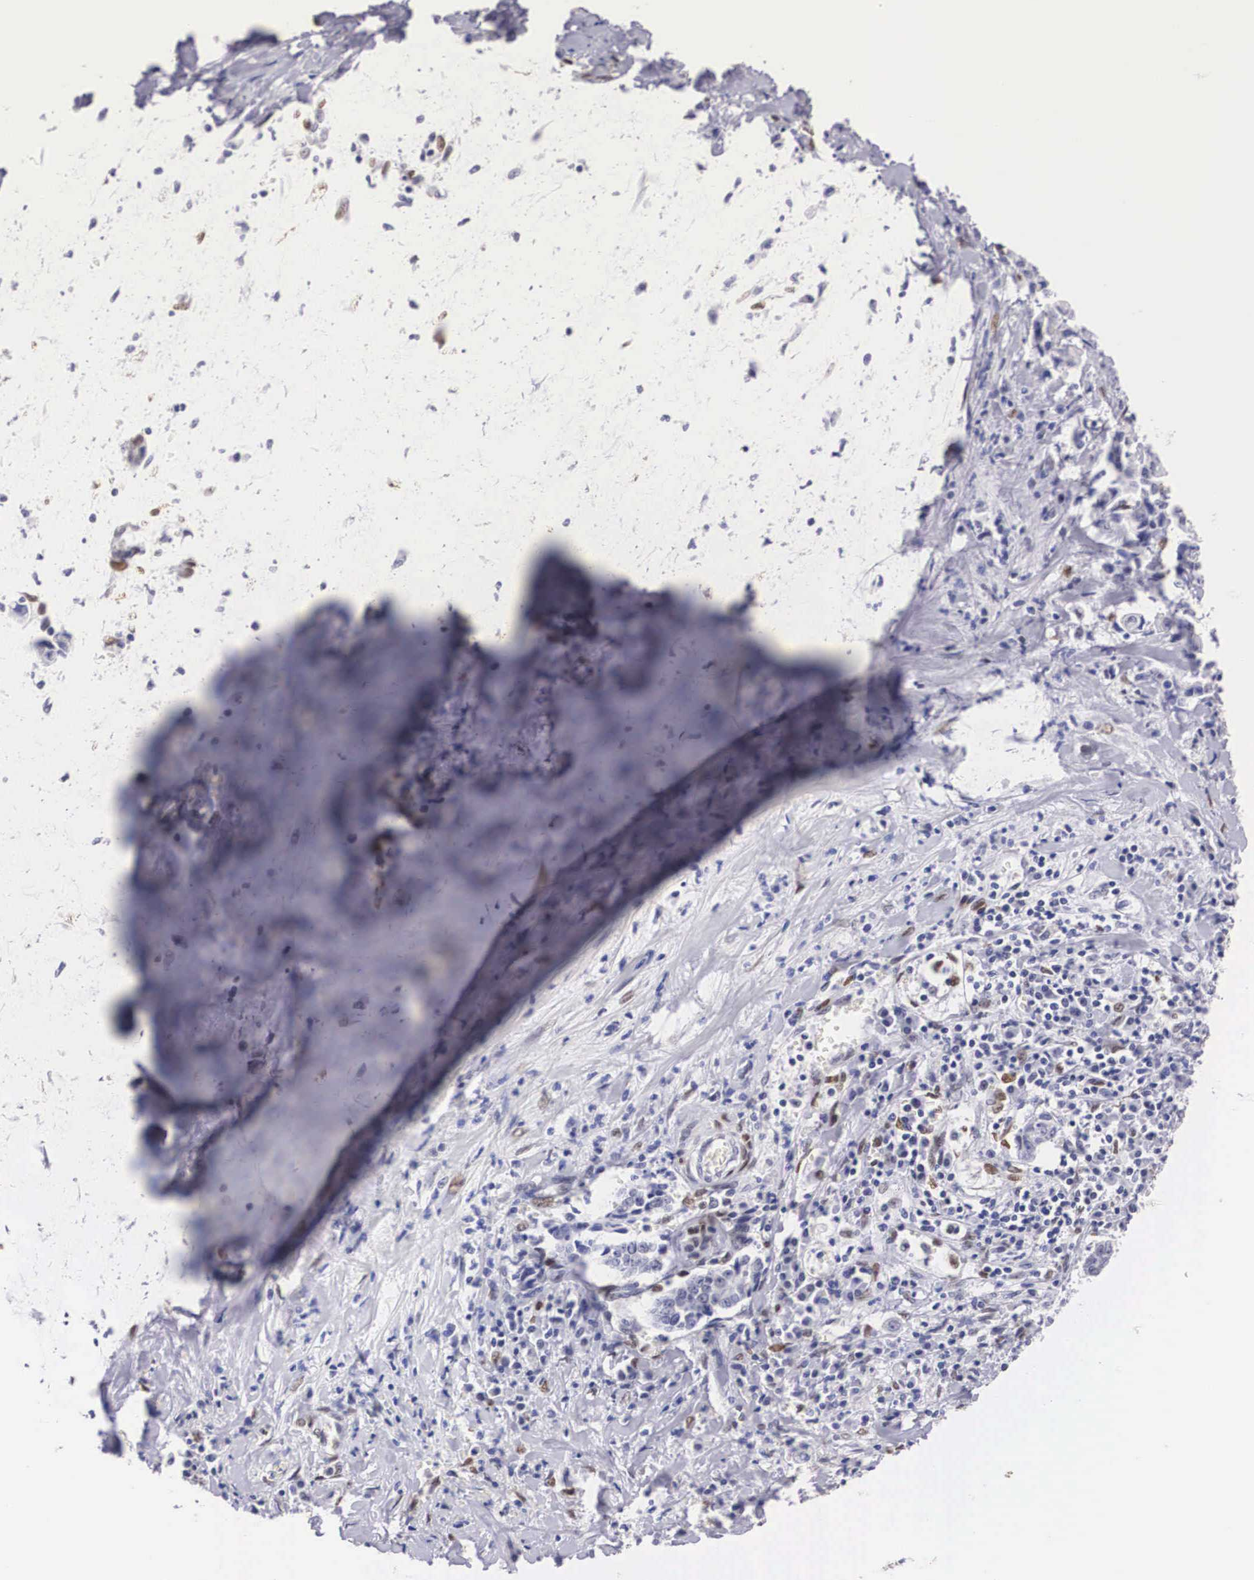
{"staining": {"intensity": "negative", "quantity": "none", "location": "none"}, "tissue": "liver cancer", "cell_type": "Tumor cells", "image_type": "cancer", "snomed": [{"axis": "morphology", "description": "Cholangiocarcinoma"}, {"axis": "topography", "description": "Liver"}], "caption": "Image shows no protein staining in tumor cells of liver cancer (cholangiocarcinoma) tissue.", "gene": "KHDRBS3", "patient": {"sex": "male", "age": 57}}